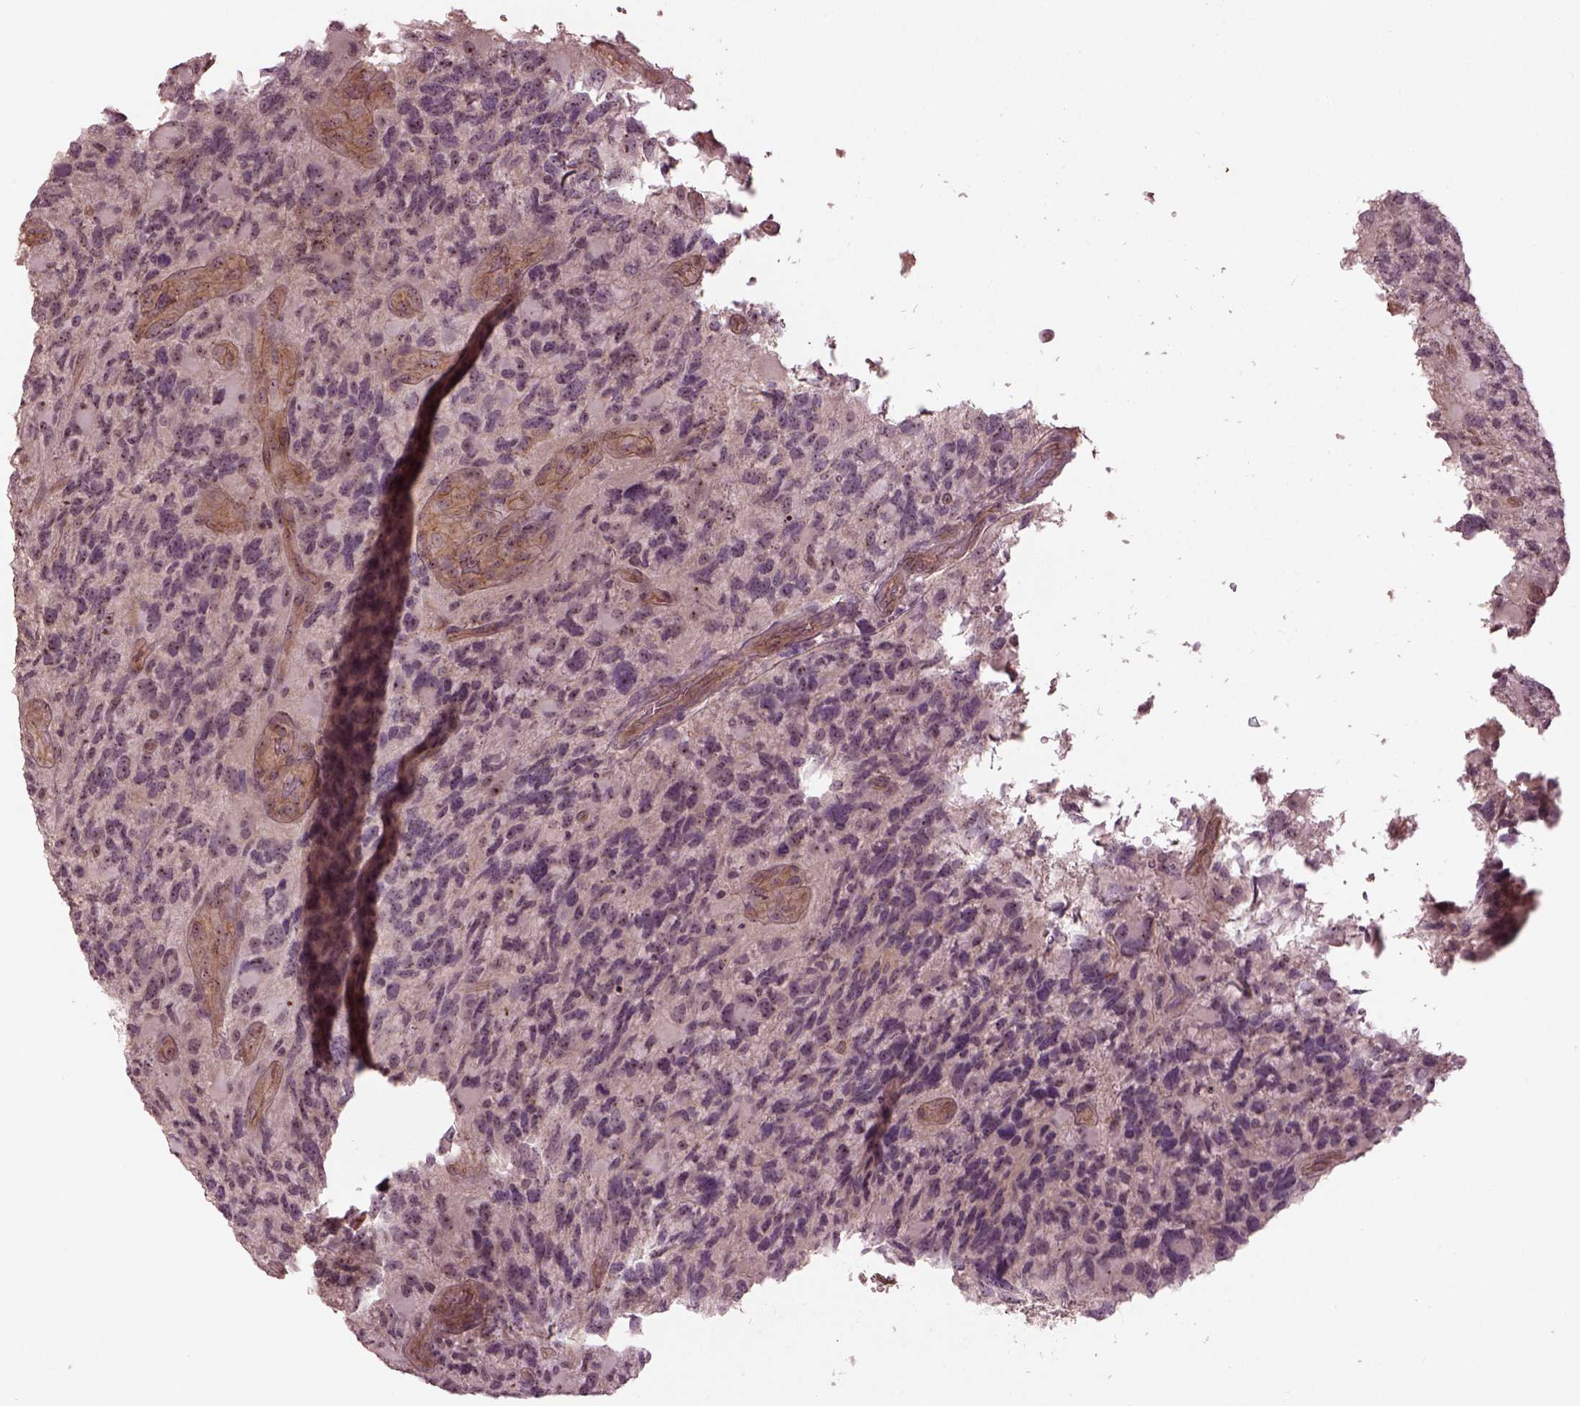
{"staining": {"intensity": "weak", "quantity": "25%-75%", "location": "nuclear"}, "tissue": "glioma", "cell_type": "Tumor cells", "image_type": "cancer", "snomed": [{"axis": "morphology", "description": "Glioma, malignant, High grade"}, {"axis": "topography", "description": "Brain"}], "caption": "A micrograph of human malignant high-grade glioma stained for a protein exhibits weak nuclear brown staining in tumor cells. (brown staining indicates protein expression, while blue staining denotes nuclei).", "gene": "GNRH1", "patient": {"sex": "female", "age": 71}}